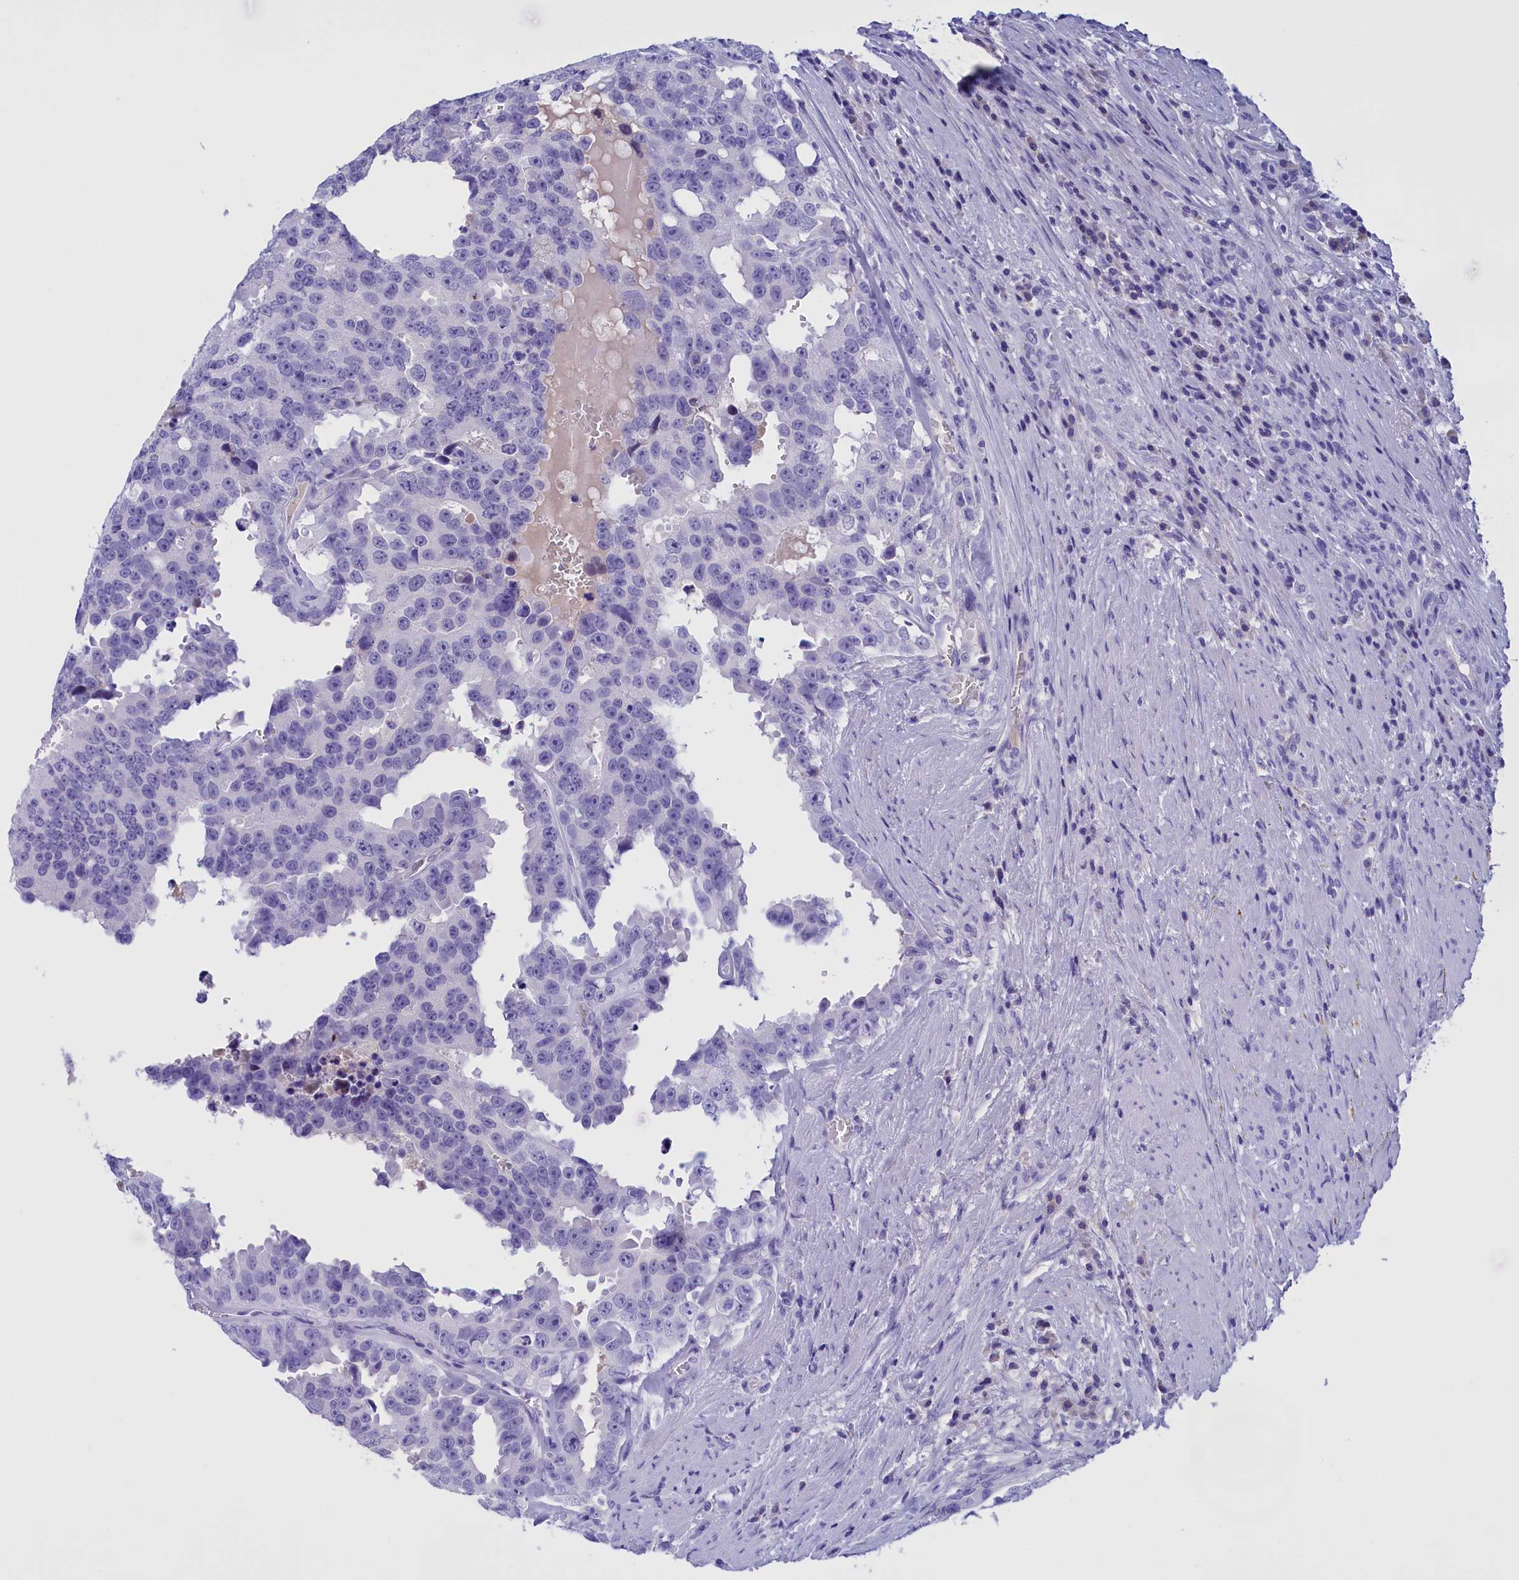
{"staining": {"intensity": "negative", "quantity": "none", "location": "none"}, "tissue": "prostate cancer", "cell_type": "Tumor cells", "image_type": "cancer", "snomed": [{"axis": "morphology", "description": "Adenocarcinoma, High grade"}, {"axis": "topography", "description": "Prostate"}], "caption": "Prostate cancer (adenocarcinoma (high-grade)) stained for a protein using immunohistochemistry shows no expression tumor cells.", "gene": "PROK2", "patient": {"sex": "male", "age": 71}}